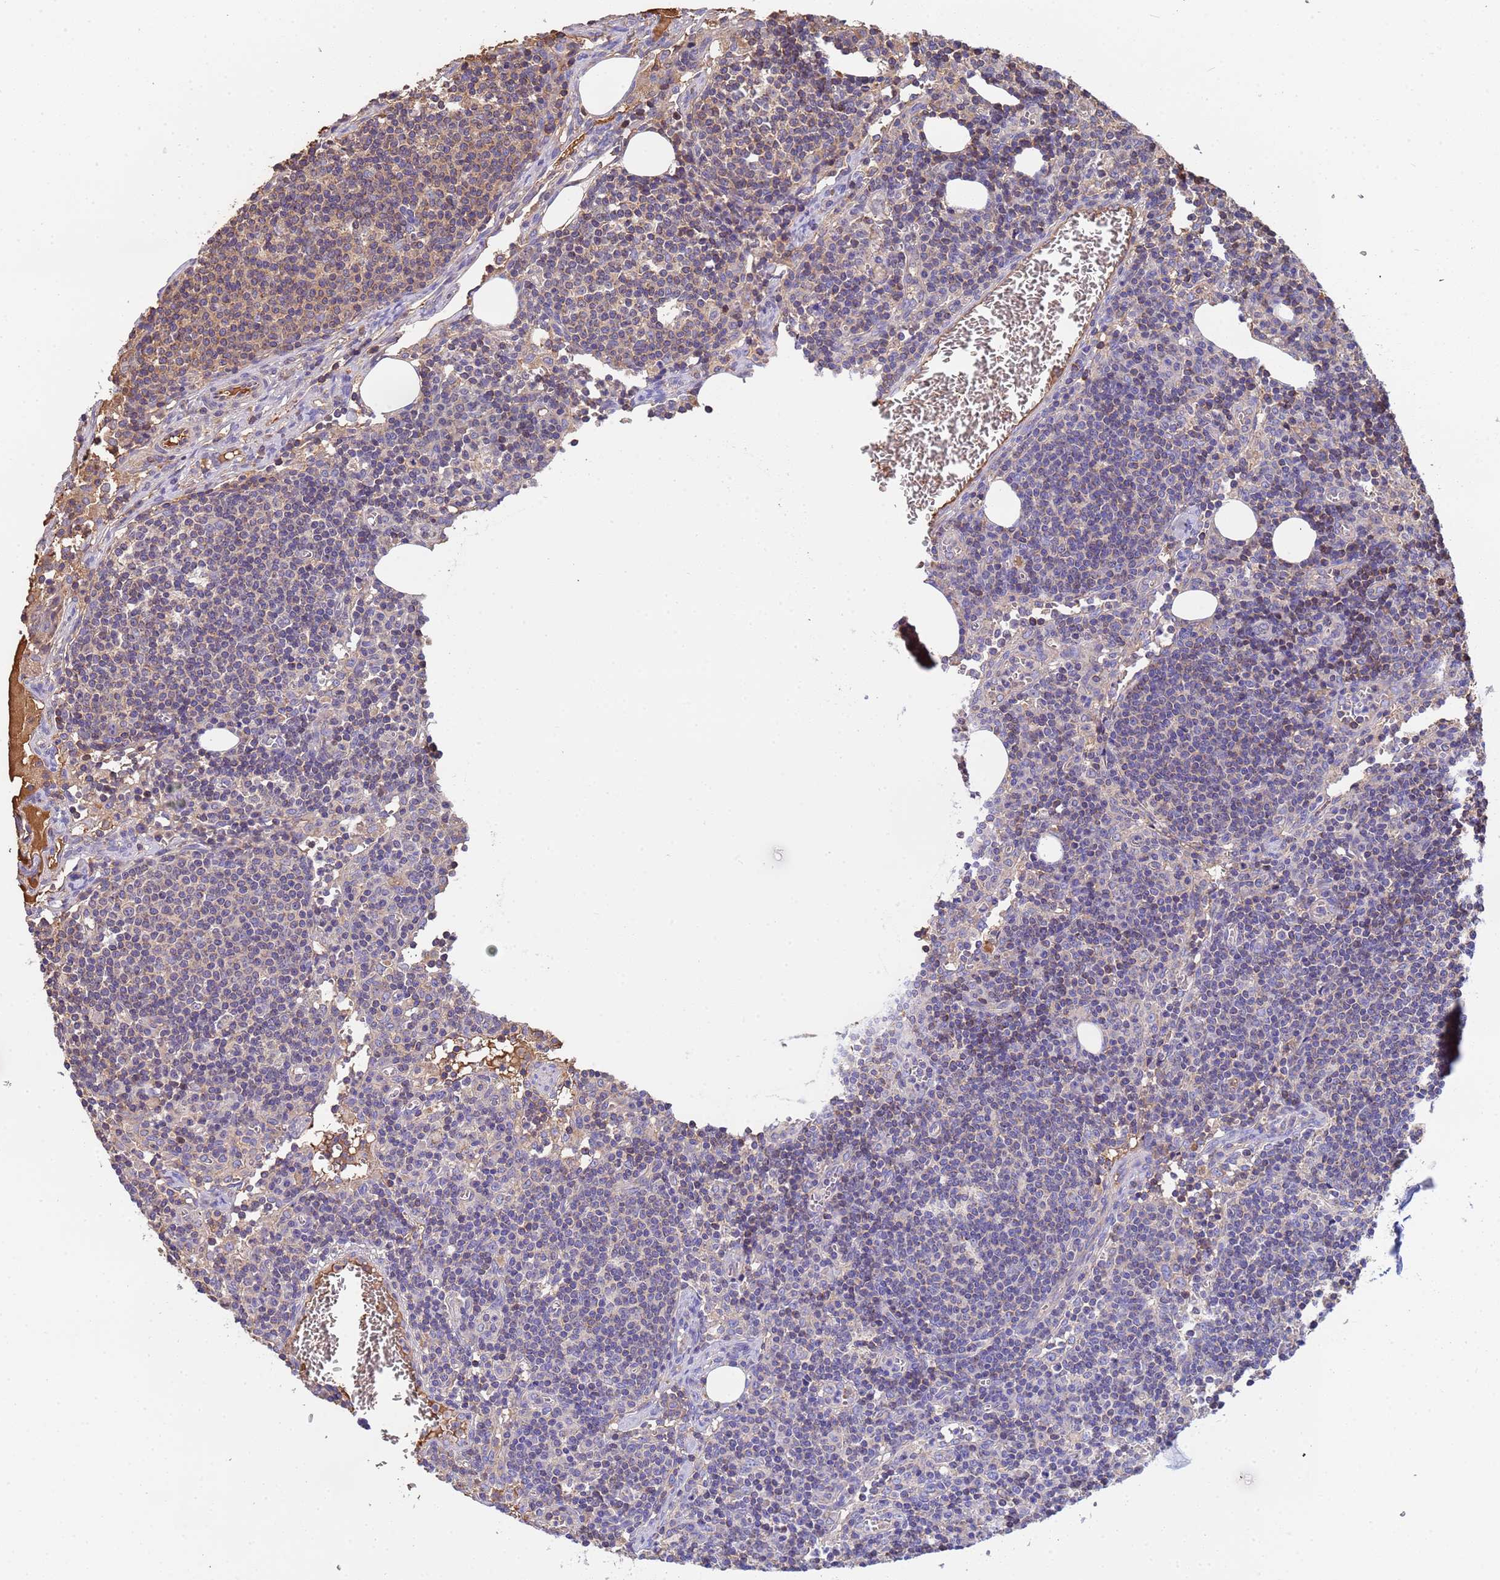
{"staining": {"intensity": "weak", "quantity": "<25%", "location": "cytoplasmic/membranous"}, "tissue": "lymph node", "cell_type": "Non-germinal center cells", "image_type": "normal", "snomed": [{"axis": "morphology", "description": "Normal tissue, NOS"}, {"axis": "topography", "description": "Lymph node"}], "caption": "Protein analysis of normal lymph node reveals no significant expression in non-germinal center cells.", "gene": "GLUD1", "patient": {"sex": "female", "age": 27}}